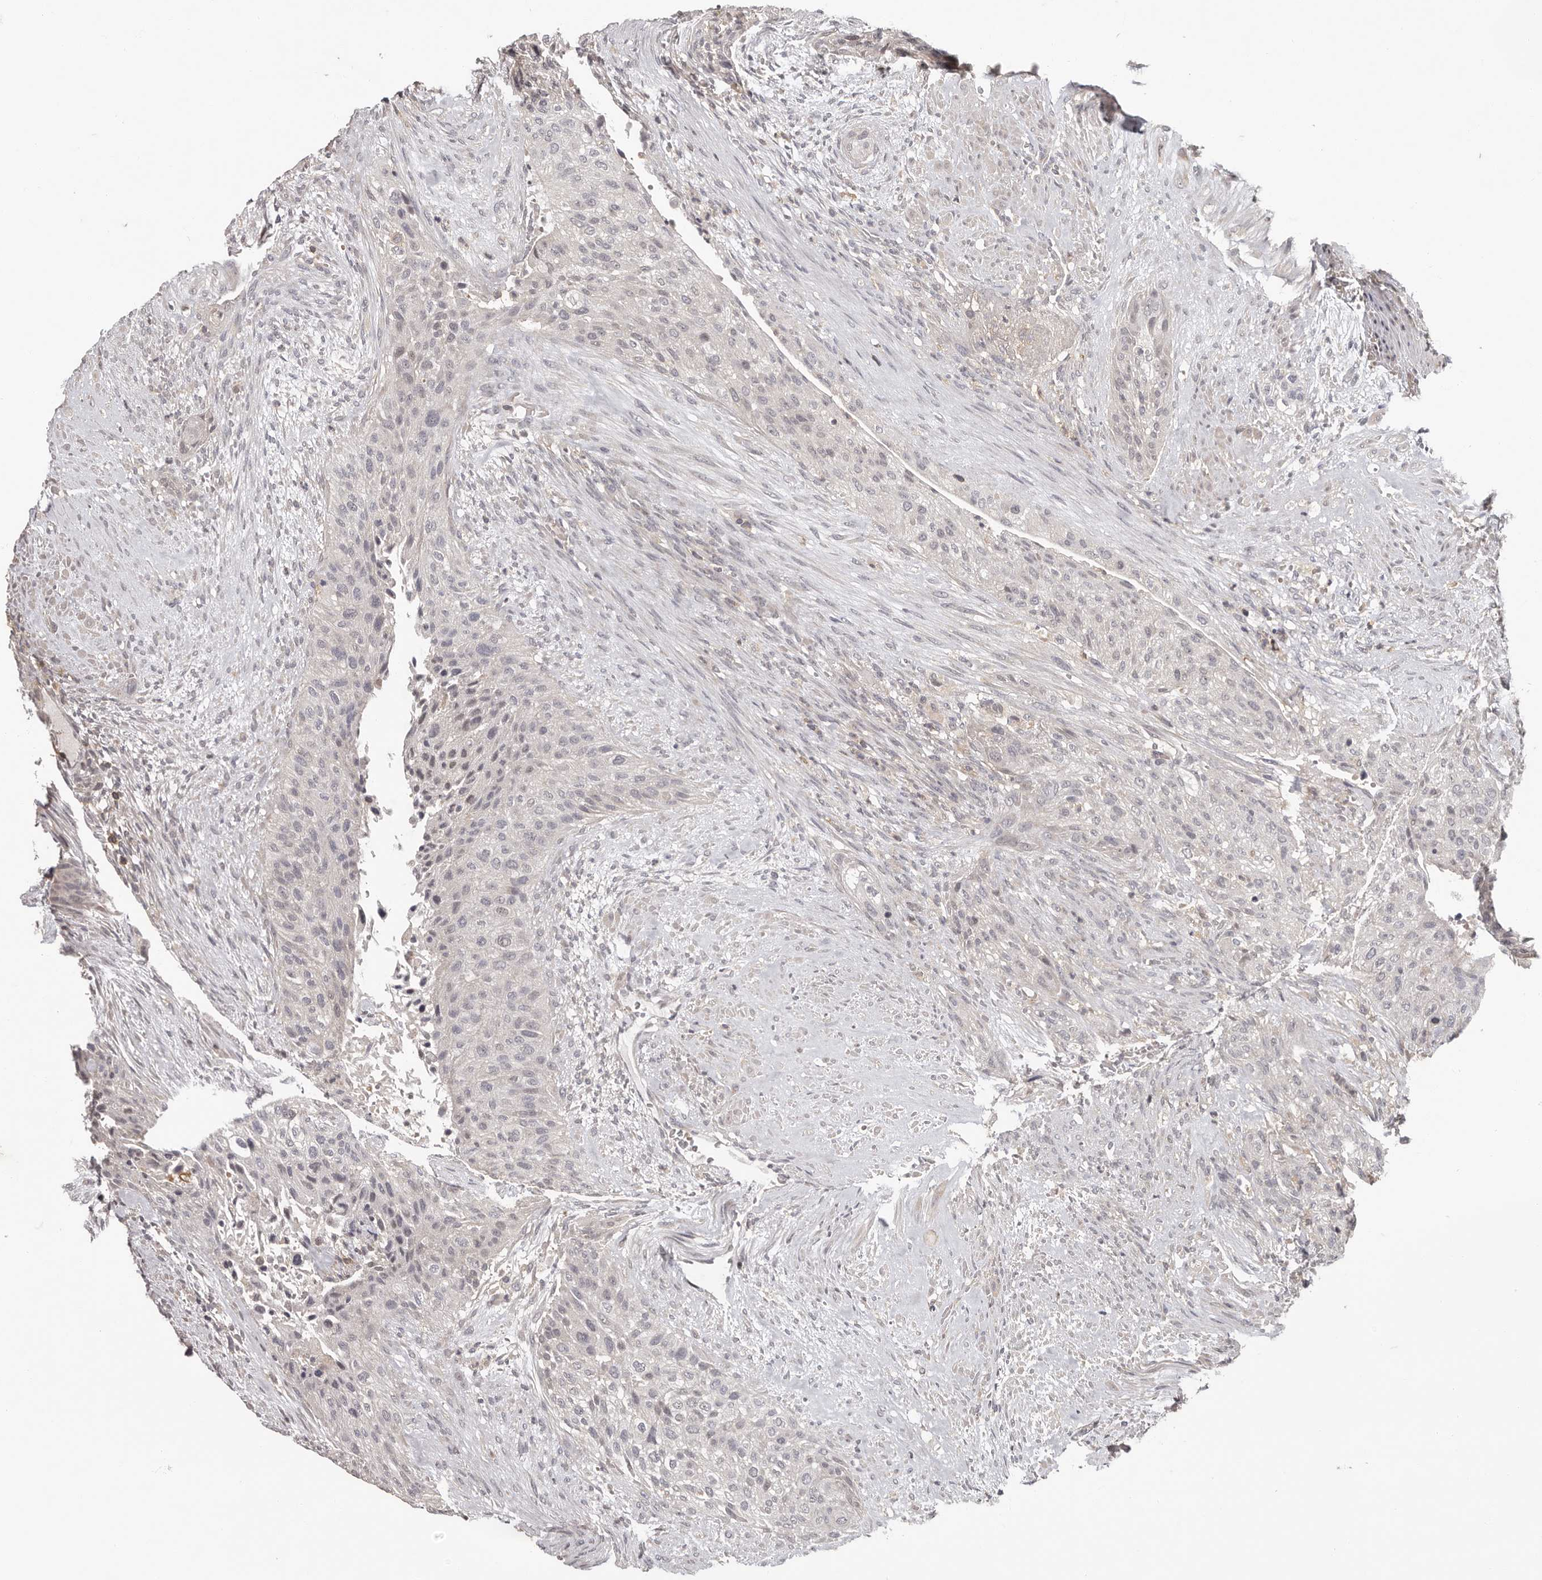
{"staining": {"intensity": "negative", "quantity": "none", "location": "none"}, "tissue": "urothelial cancer", "cell_type": "Tumor cells", "image_type": "cancer", "snomed": [{"axis": "morphology", "description": "Urothelial carcinoma, High grade"}, {"axis": "topography", "description": "Urinary bladder"}], "caption": "A histopathology image of human urothelial cancer is negative for staining in tumor cells. (DAB (3,3'-diaminobenzidine) immunohistochemistry, high magnification).", "gene": "ANKRD44", "patient": {"sex": "male", "age": 35}}